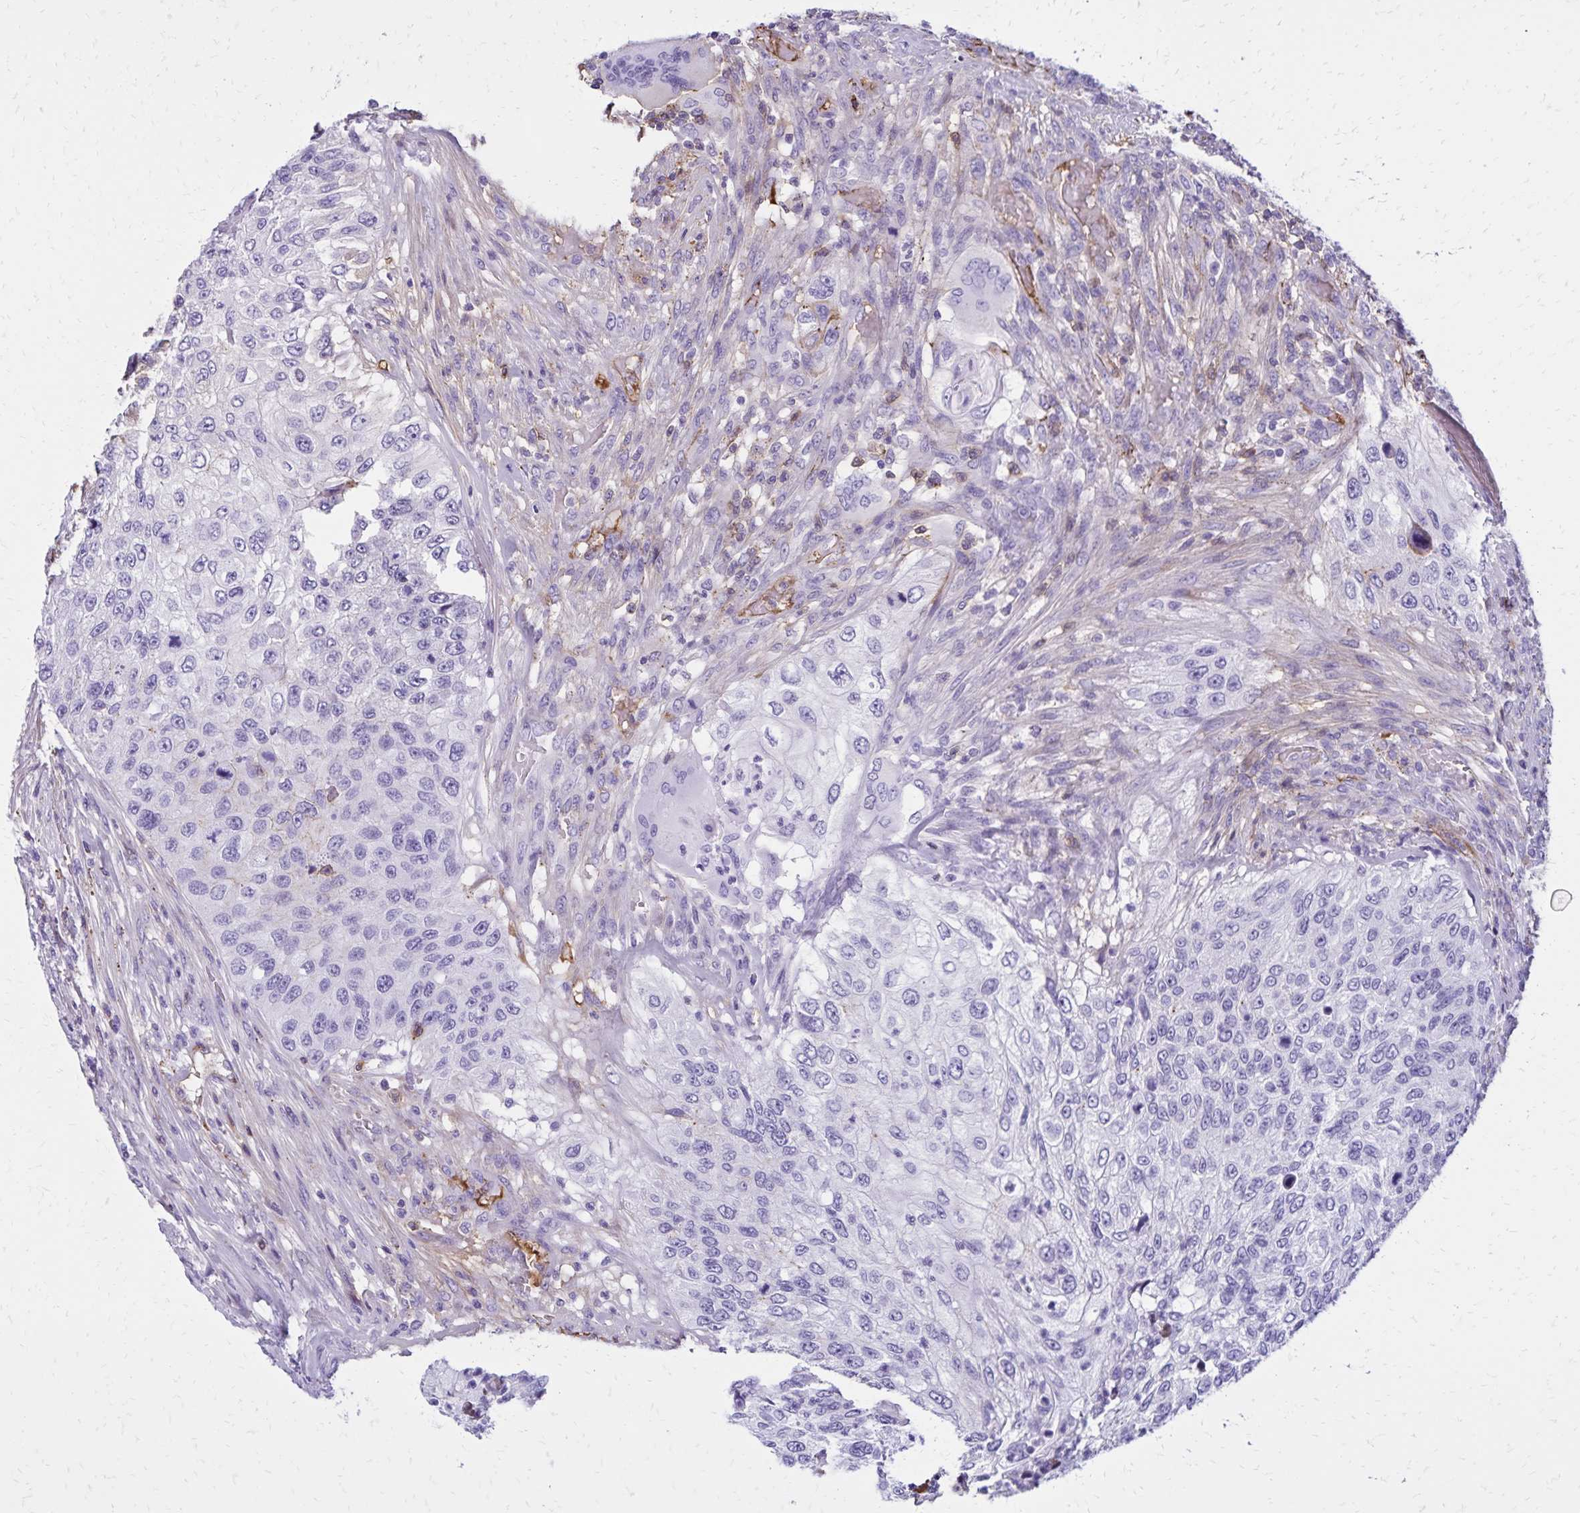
{"staining": {"intensity": "negative", "quantity": "none", "location": "none"}, "tissue": "urothelial cancer", "cell_type": "Tumor cells", "image_type": "cancer", "snomed": [{"axis": "morphology", "description": "Urothelial carcinoma, High grade"}, {"axis": "topography", "description": "Urinary bladder"}], "caption": "Immunohistochemistry micrograph of human urothelial cancer stained for a protein (brown), which demonstrates no staining in tumor cells.", "gene": "CD27", "patient": {"sex": "female", "age": 60}}